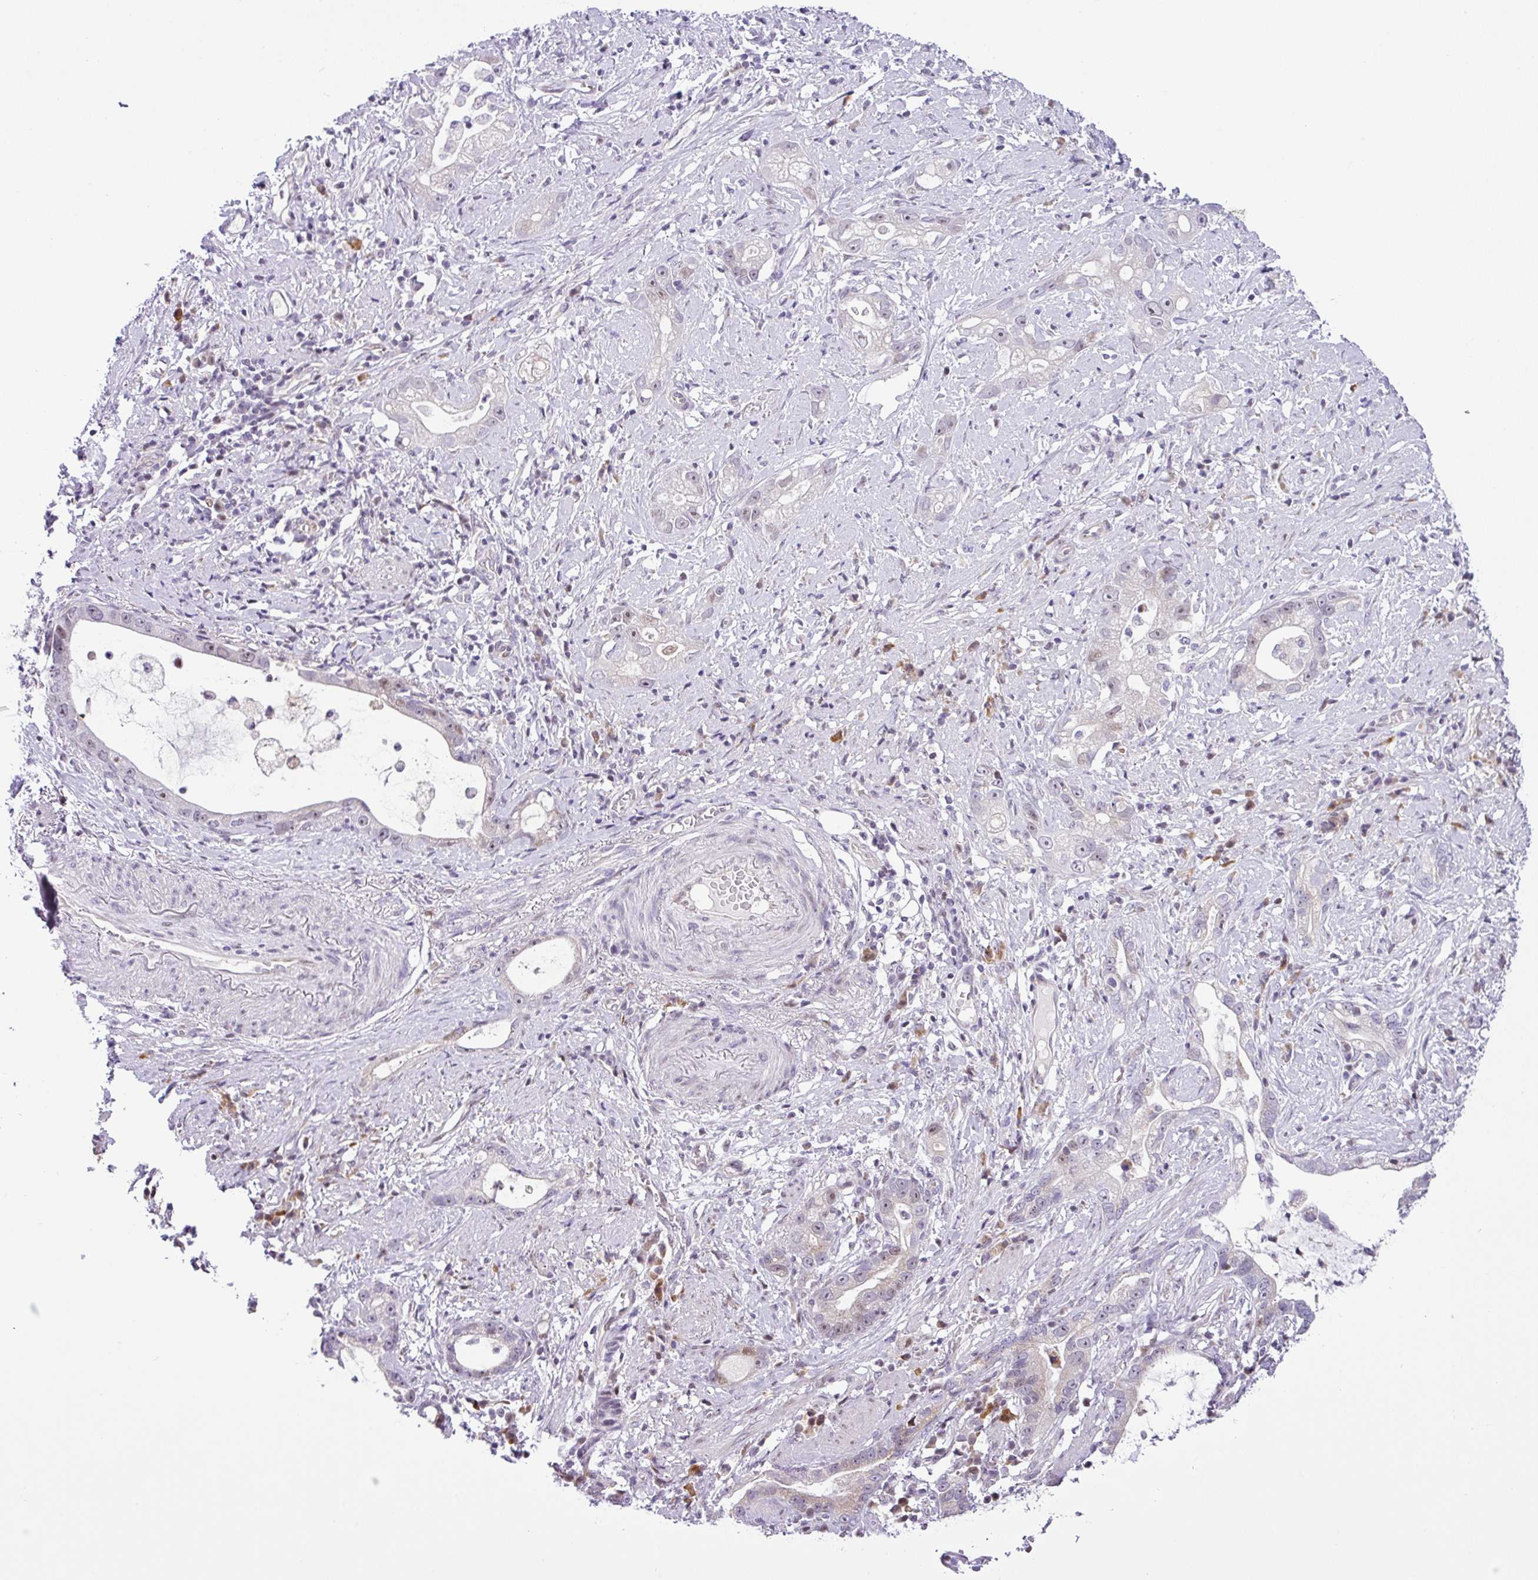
{"staining": {"intensity": "weak", "quantity": "25%-75%", "location": "cytoplasmic/membranous"}, "tissue": "stomach cancer", "cell_type": "Tumor cells", "image_type": "cancer", "snomed": [{"axis": "morphology", "description": "Adenocarcinoma, NOS"}, {"axis": "topography", "description": "Stomach"}], "caption": "Brown immunohistochemical staining in stomach cancer (adenocarcinoma) reveals weak cytoplasmic/membranous staining in approximately 25%-75% of tumor cells.", "gene": "NDUFB2", "patient": {"sex": "male", "age": 55}}